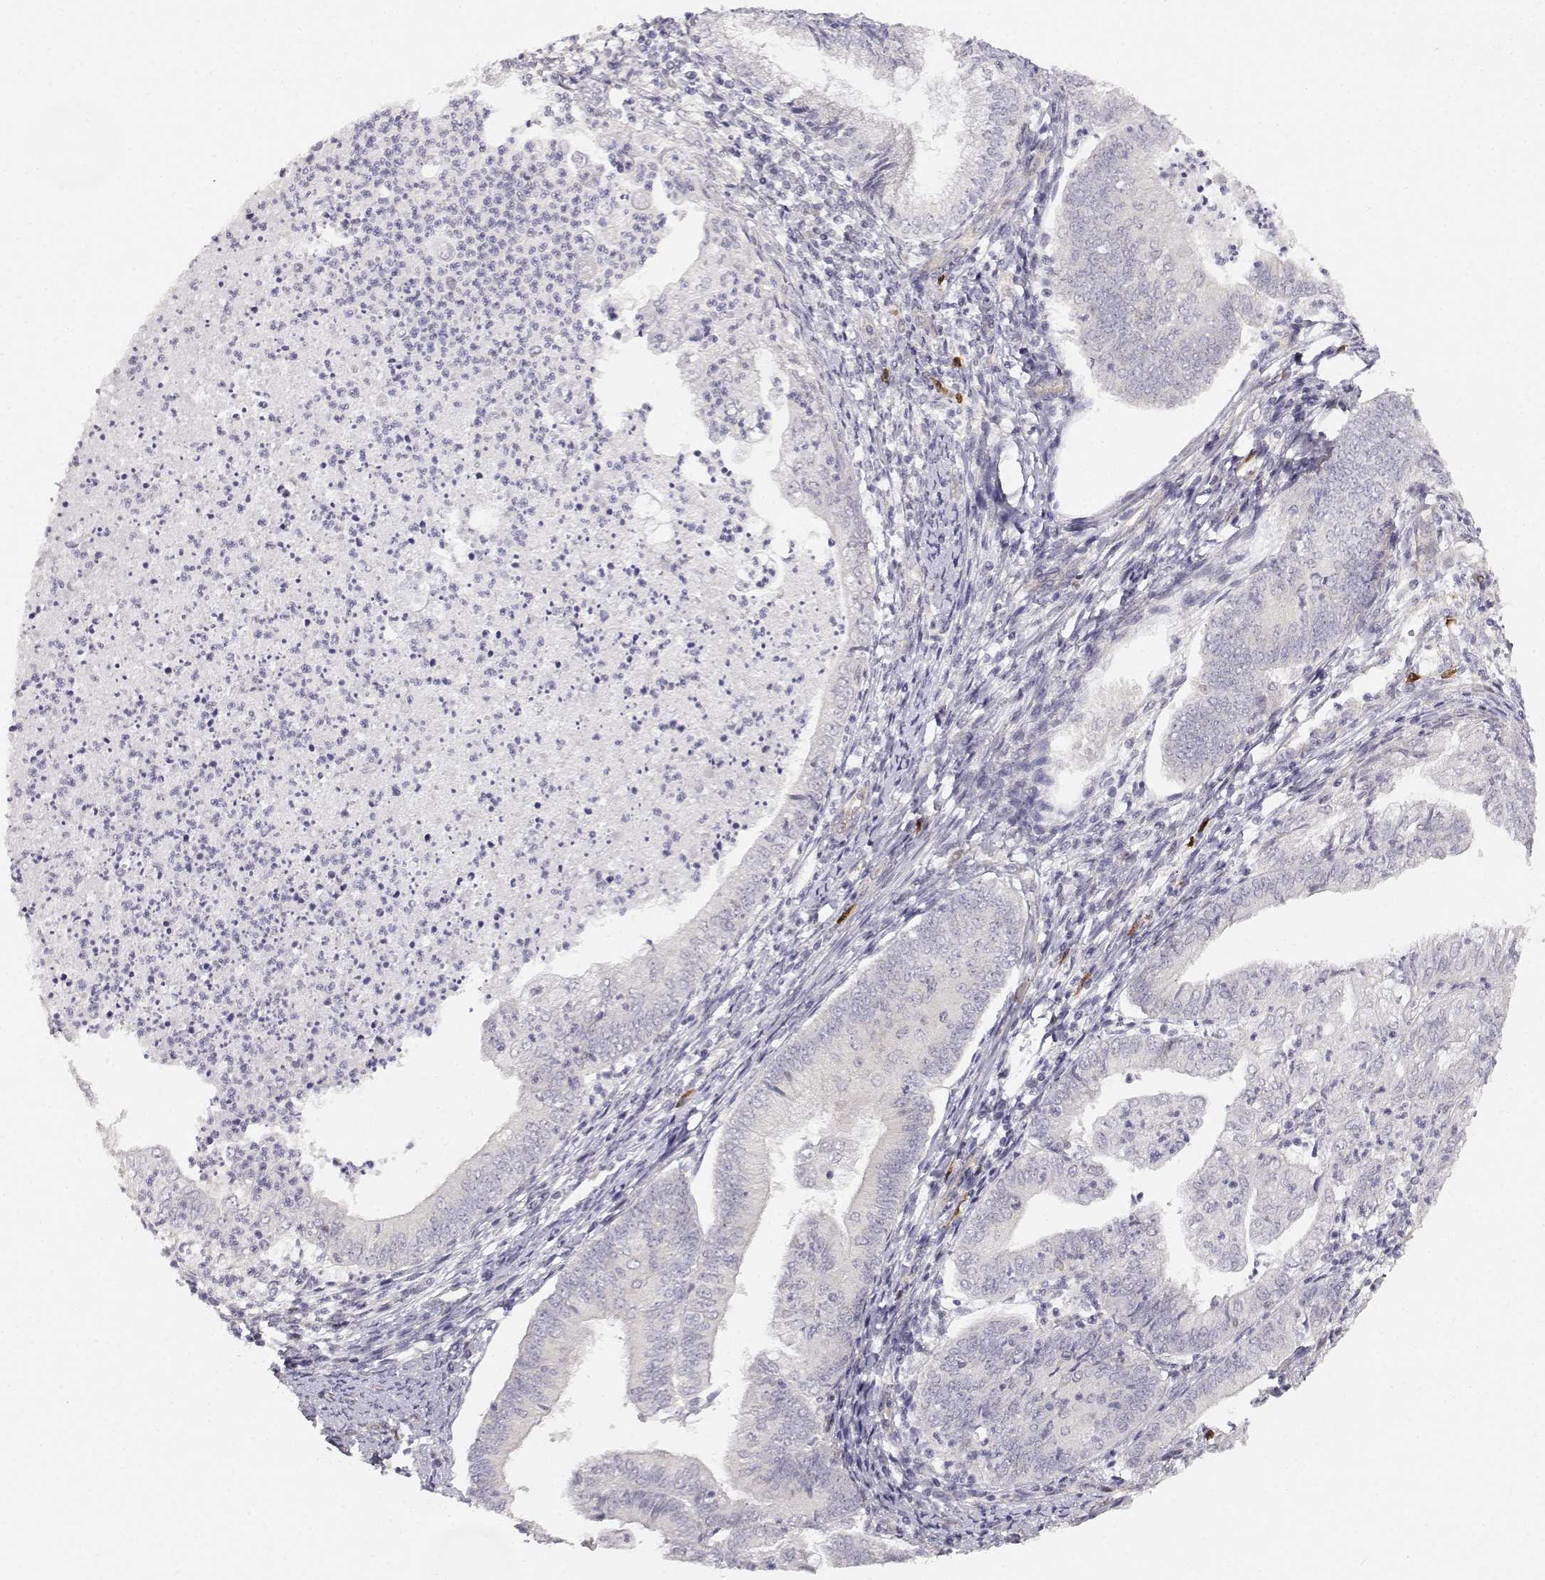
{"staining": {"intensity": "negative", "quantity": "none", "location": "none"}, "tissue": "endometrial cancer", "cell_type": "Tumor cells", "image_type": "cancer", "snomed": [{"axis": "morphology", "description": "Adenocarcinoma, NOS"}, {"axis": "topography", "description": "Endometrium"}], "caption": "This is a photomicrograph of immunohistochemistry staining of endometrial cancer, which shows no expression in tumor cells.", "gene": "EAF2", "patient": {"sex": "female", "age": 55}}